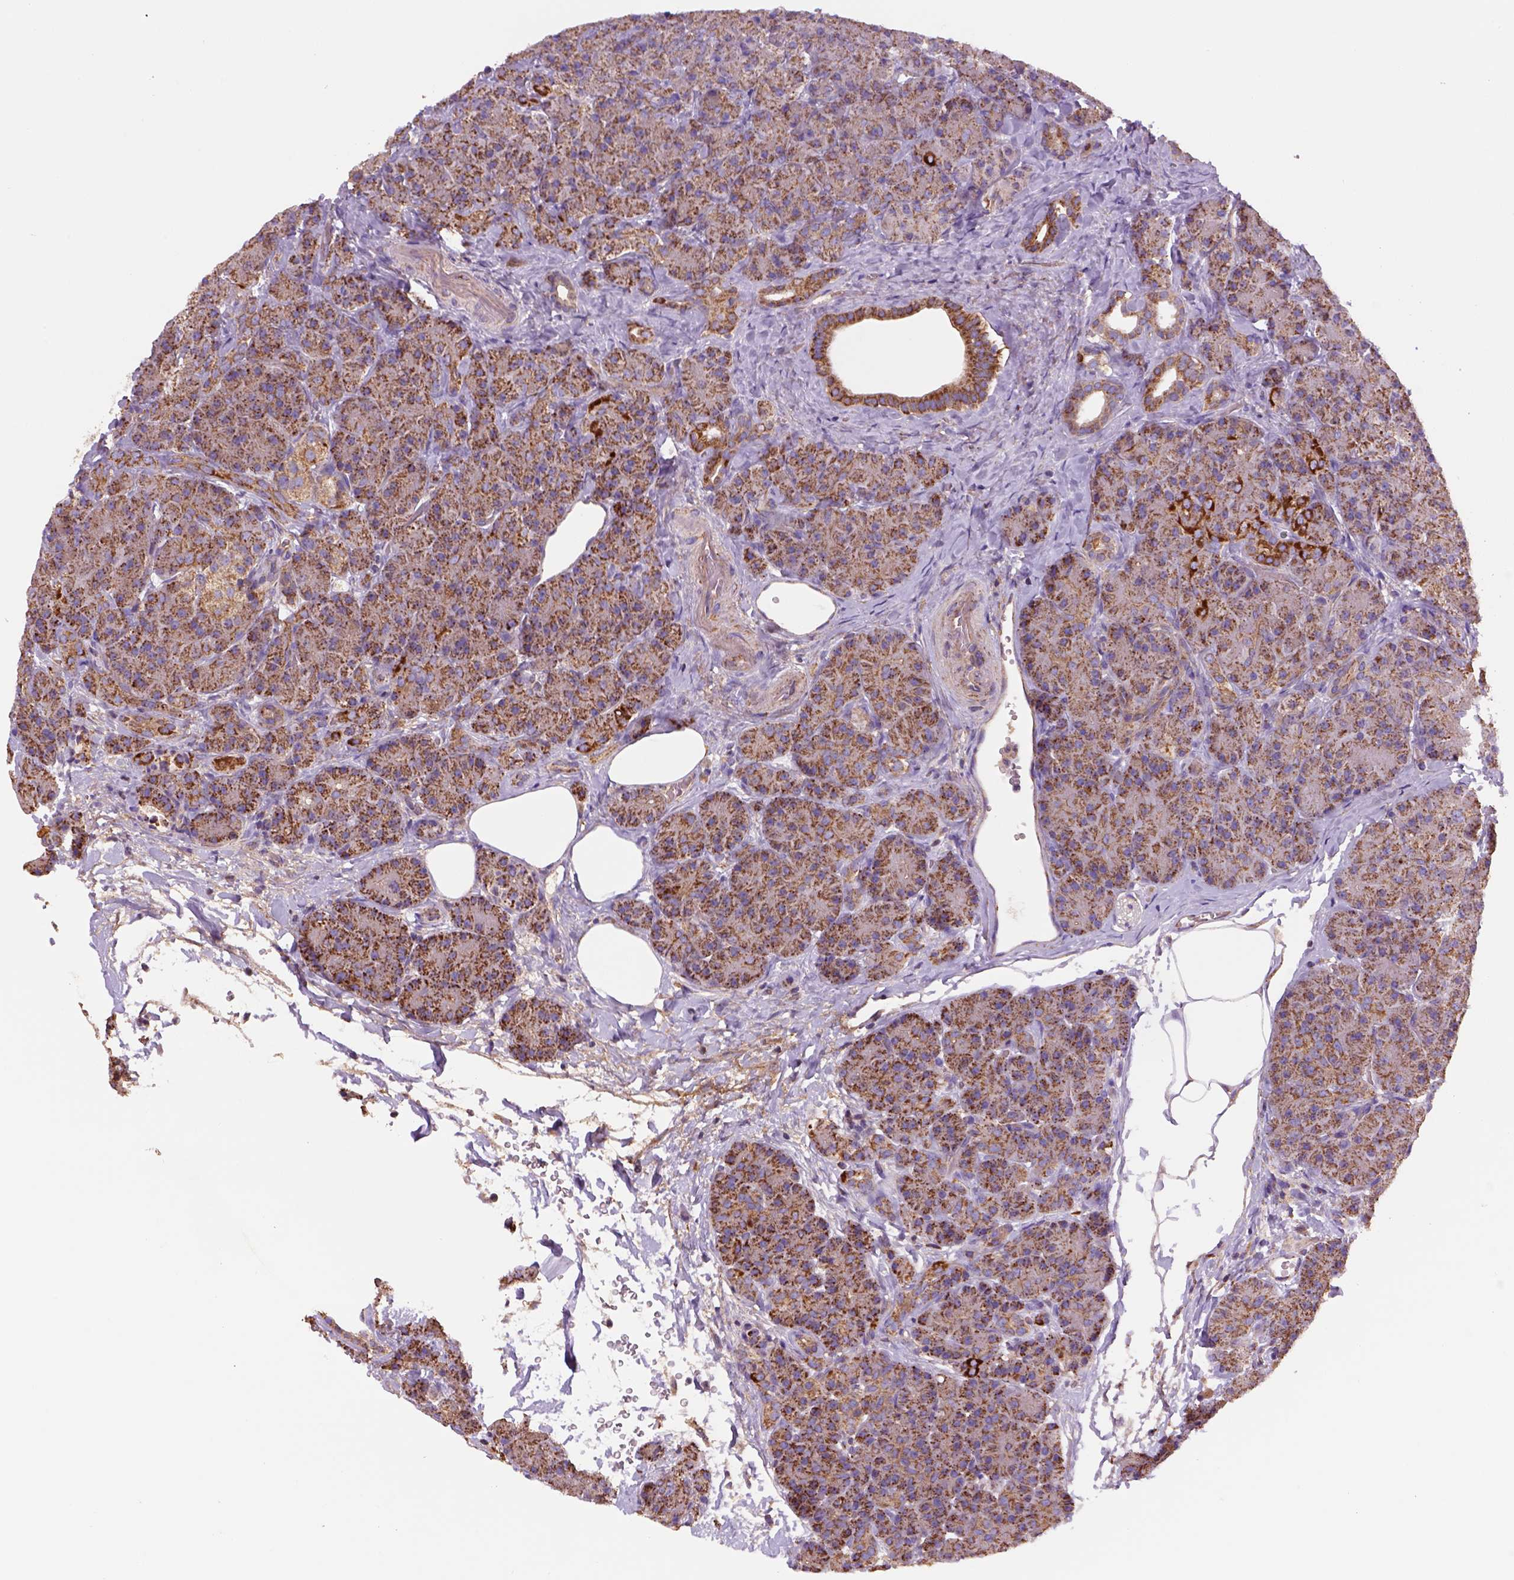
{"staining": {"intensity": "strong", "quantity": "<25%", "location": "cytoplasmic/membranous"}, "tissue": "pancreas", "cell_type": "Exocrine glandular cells", "image_type": "normal", "snomed": [{"axis": "morphology", "description": "Normal tissue, NOS"}, {"axis": "topography", "description": "Pancreas"}], "caption": "IHC (DAB) staining of benign pancreas reveals strong cytoplasmic/membranous protein staining in approximately <25% of exocrine glandular cells.", "gene": "WARS2", "patient": {"sex": "male", "age": 57}}